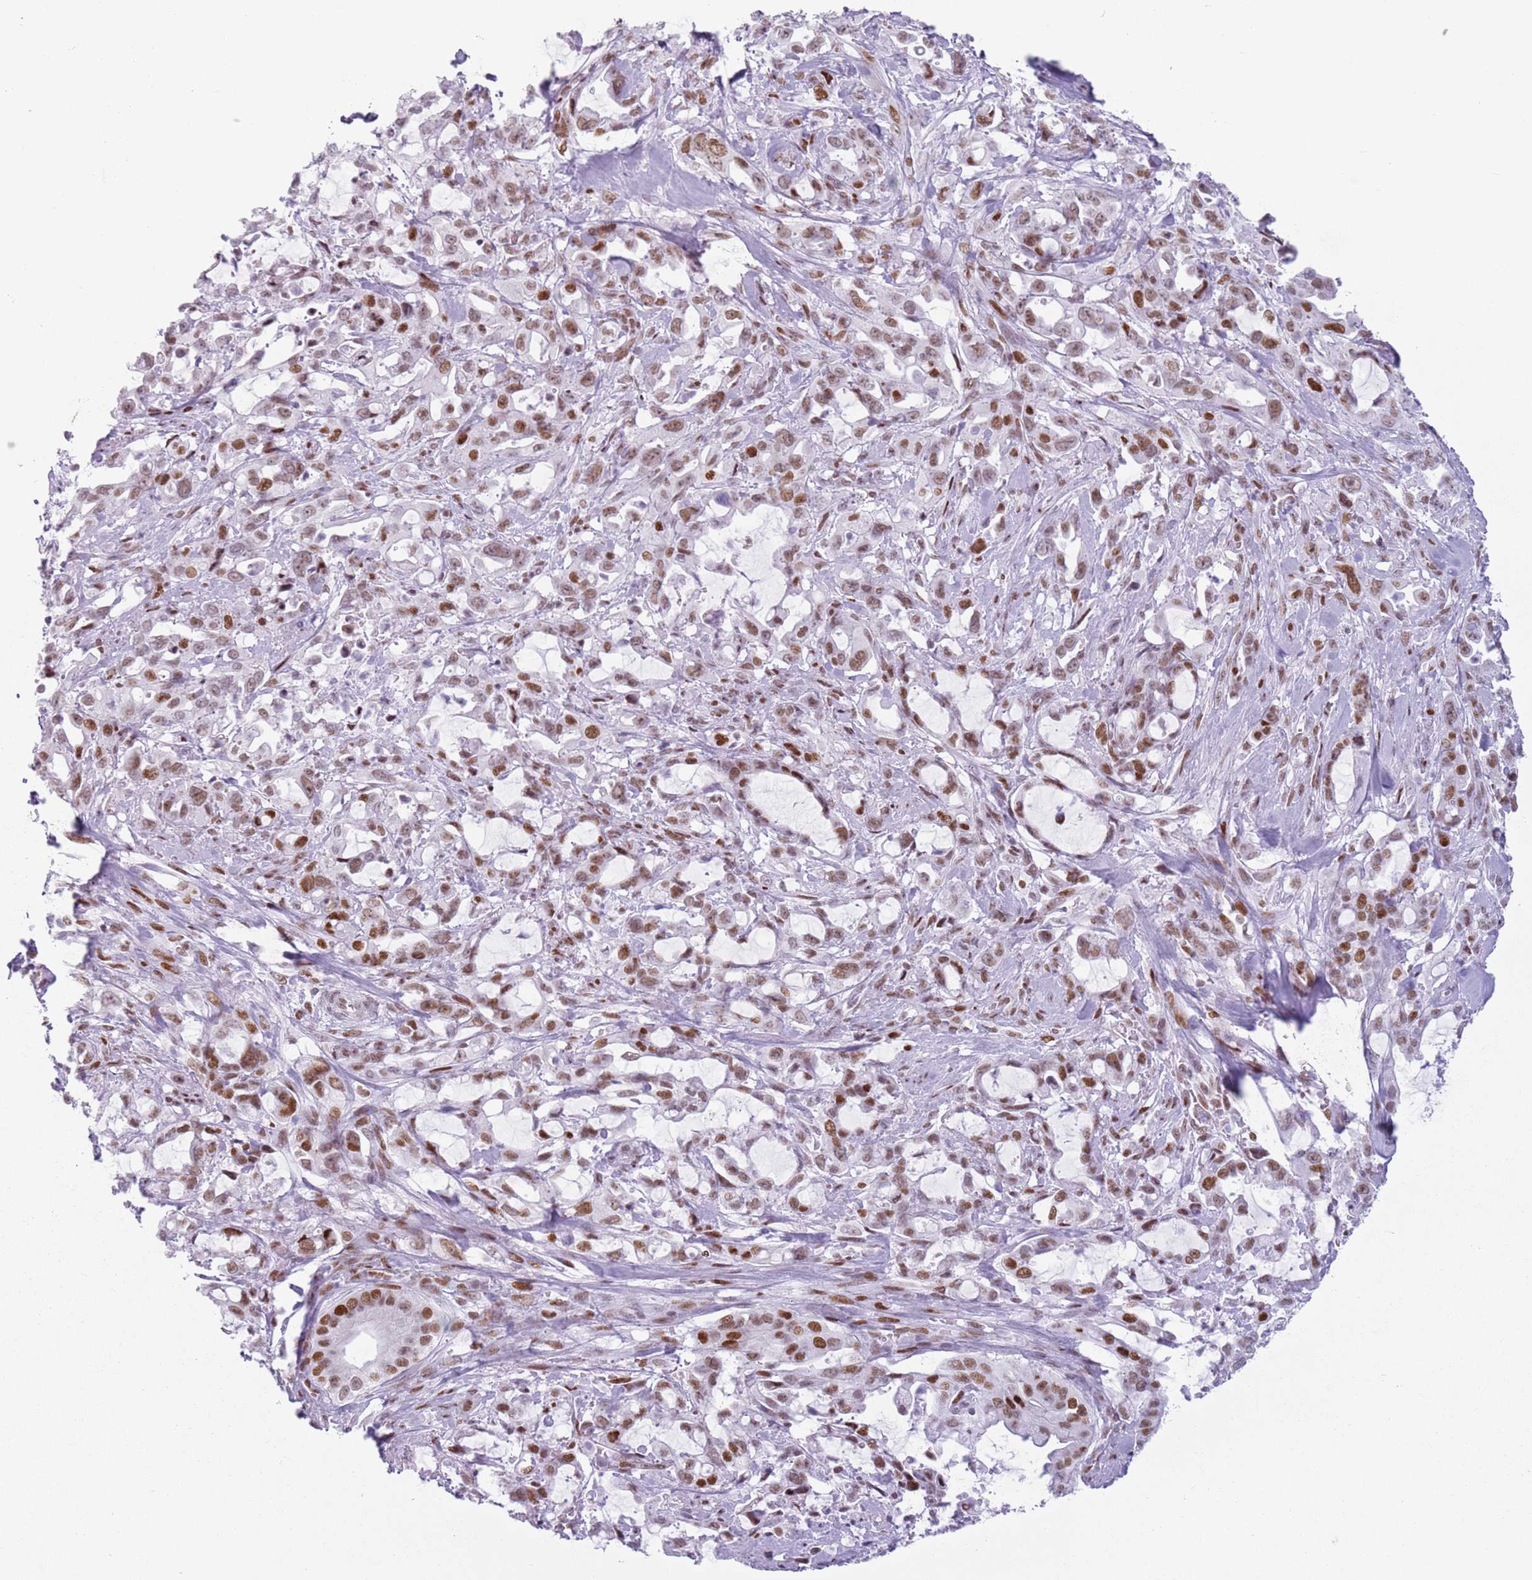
{"staining": {"intensity": "moderate", "quantity": ">75%", "location": "nuclear"}, "tissue": "pancreatic cancer", "cell_type": "Tumor cells", "image_type": "cancer", "snomed": [{"axis": "morphology", "description": "Adenocarcinoma, NOS"}, {"axis": "topography", "description": "Pancreas"}], "caption": "A photomicrograph of adenocarcinoma (pancreatic) stained for a protein shows moderate nuclear brown staining in tumor cells.", "gene": "FAM104B", "patient": {"sex": "female", "age": 61}}